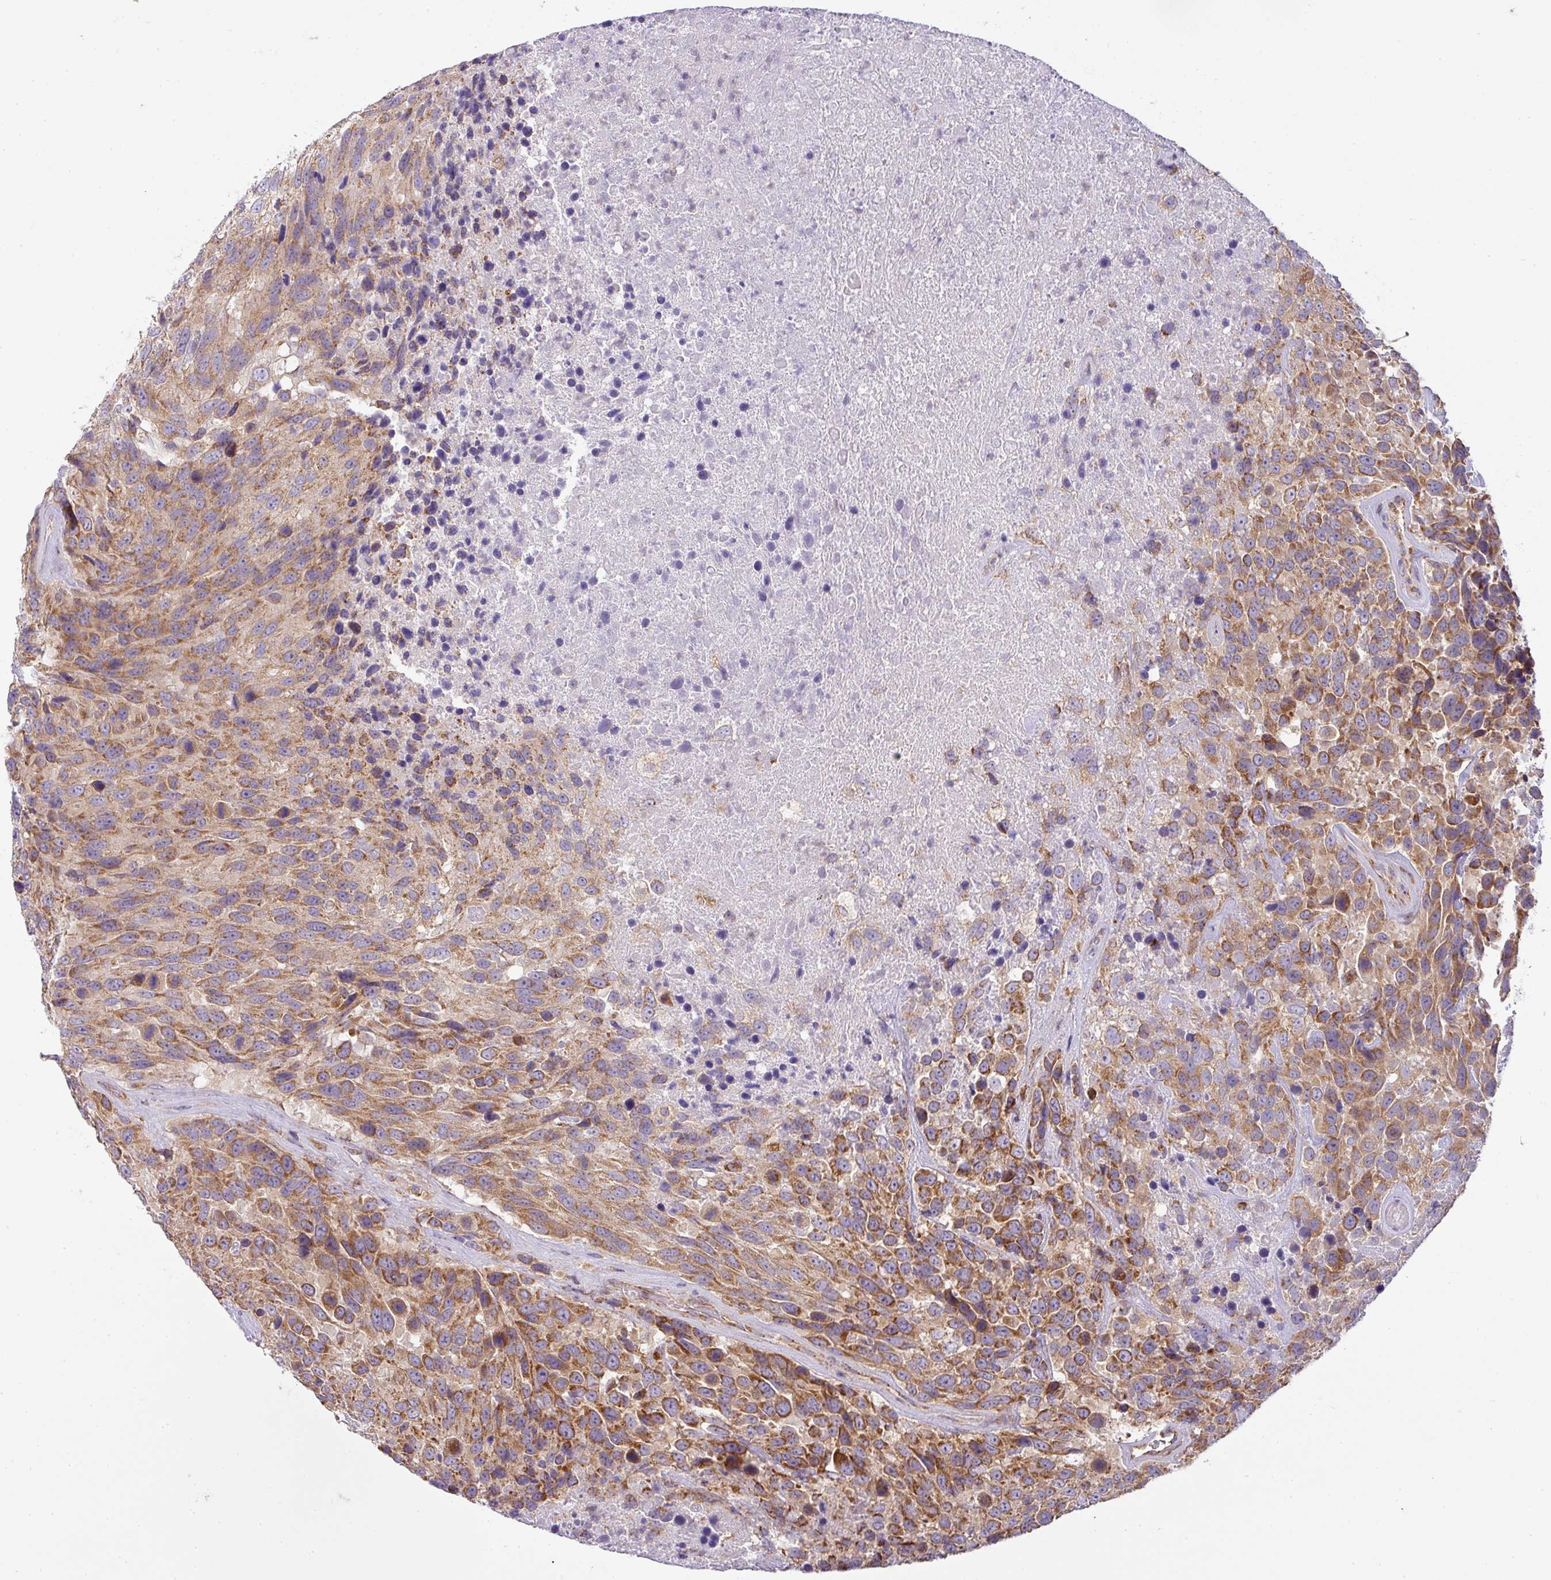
{"staining": {"intensity": "moderate", "quantity": ">75%", "location": "cytoplasmic/membranous"}, "tissue": "urothelial cancer", "cell_type": "Tumor cells", "image_type": "cancer", "snomed": [{"axis": "morphology", "description": "Urothelial carcinoma, High grade"}, {"axis": "topography", "description": "Urinary bladder"}], "caption": "This is a micrograph of IHC staining of urothelial carcinoma (high-grade), which shows moderate staining in the cytoplasmic/membranous of tumor cells.", "gene": "ZNF211", "patient": {"sex": "female", "age": 70}}